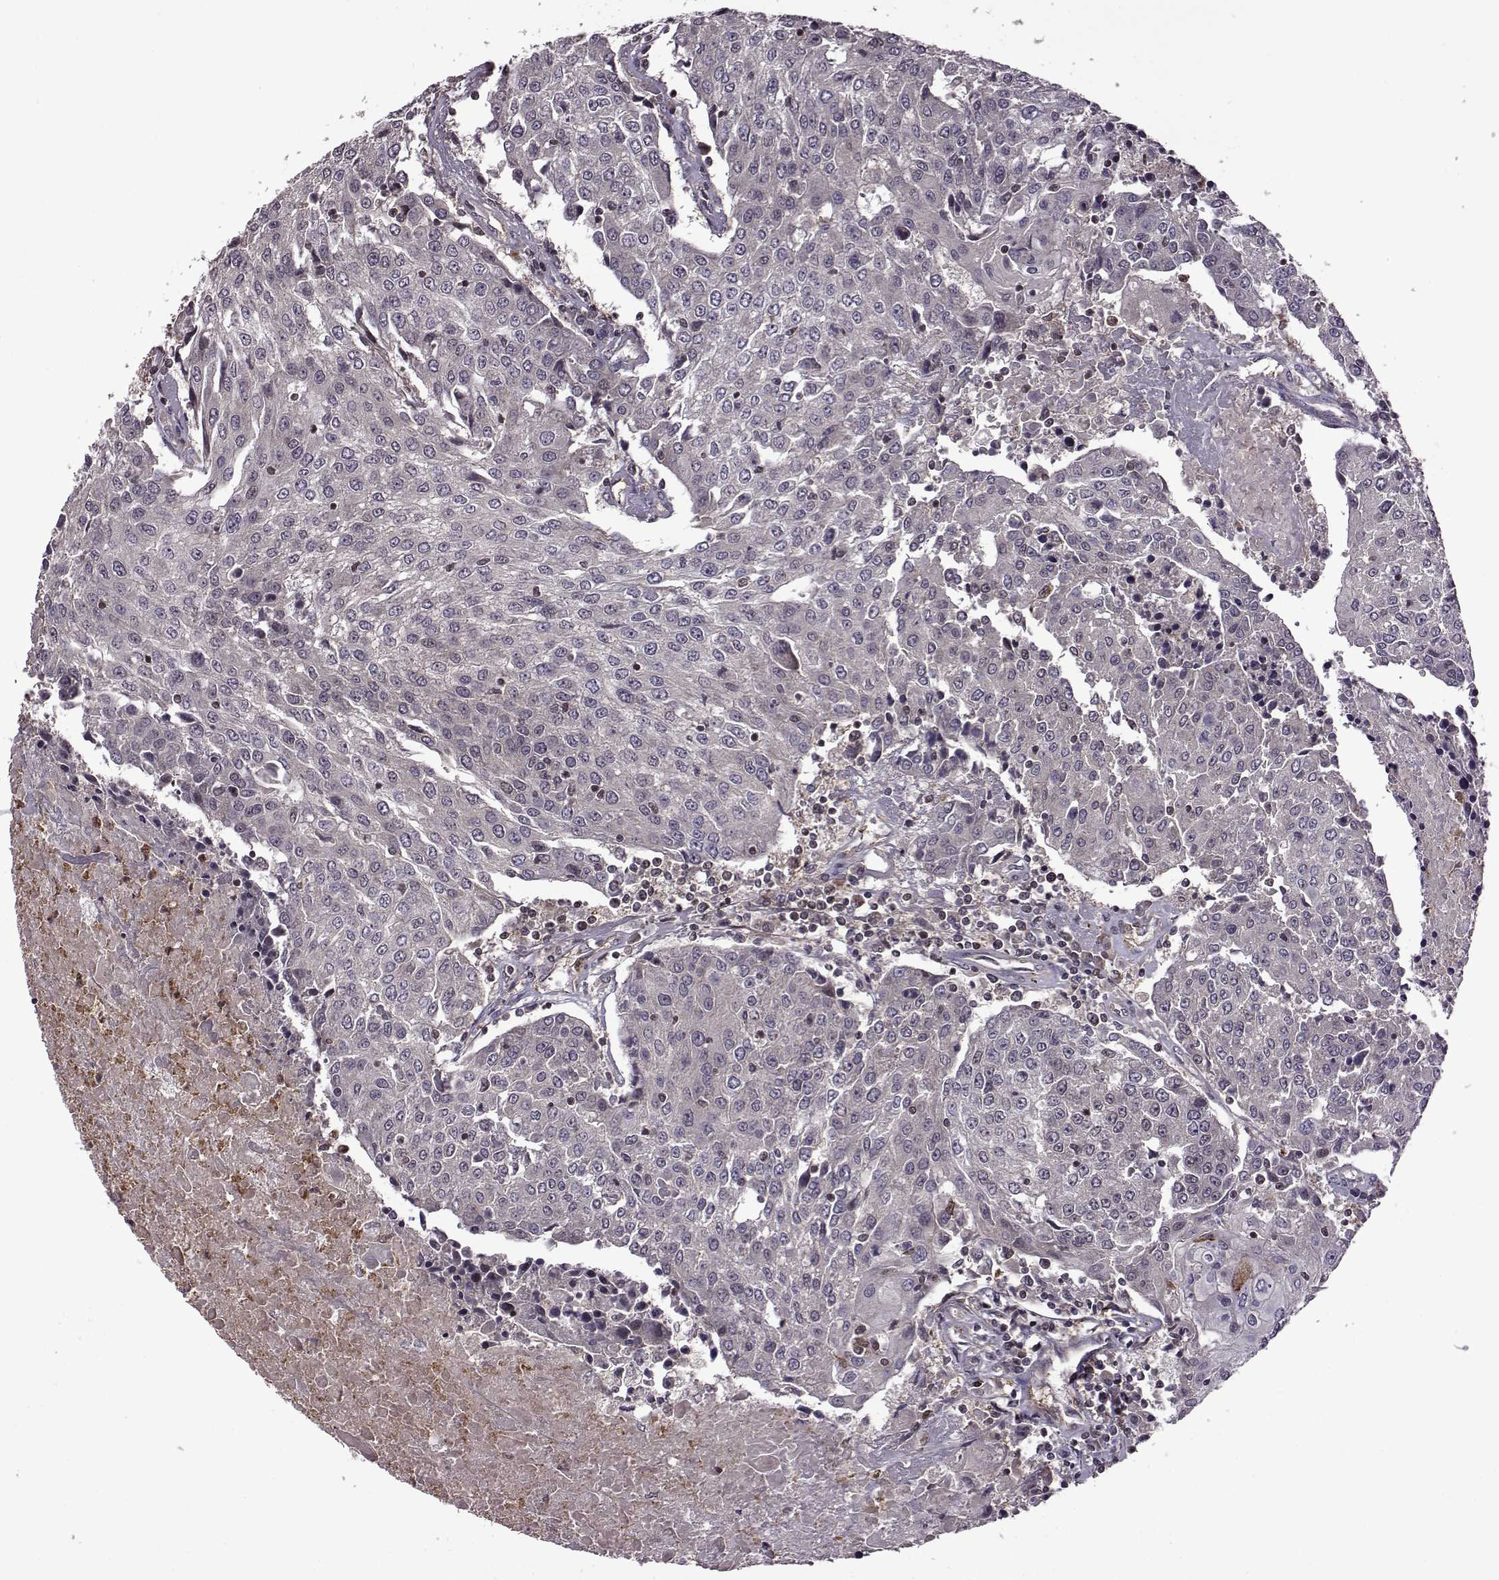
{"staining": {"intensity": "negative", "quantity": "none", "location": "none"}, "tissue": "urothelial cancer", "cell_type": "Tumor cells", "image_type": "cancer", "snomed": [{"axis": "morphology", "description": "Urothelial carcinoma, High grade"}, {"axis": "topography", "description": "Urinary bladder"}], "caption": "High power microscopy image of an immunohistochemistry (IHC) image of high-grade urothelial carcinoma, revealing no significant expression in tumor cells.", "gene": "TRMU", "patient": {"sex": "female", "age": 85}}